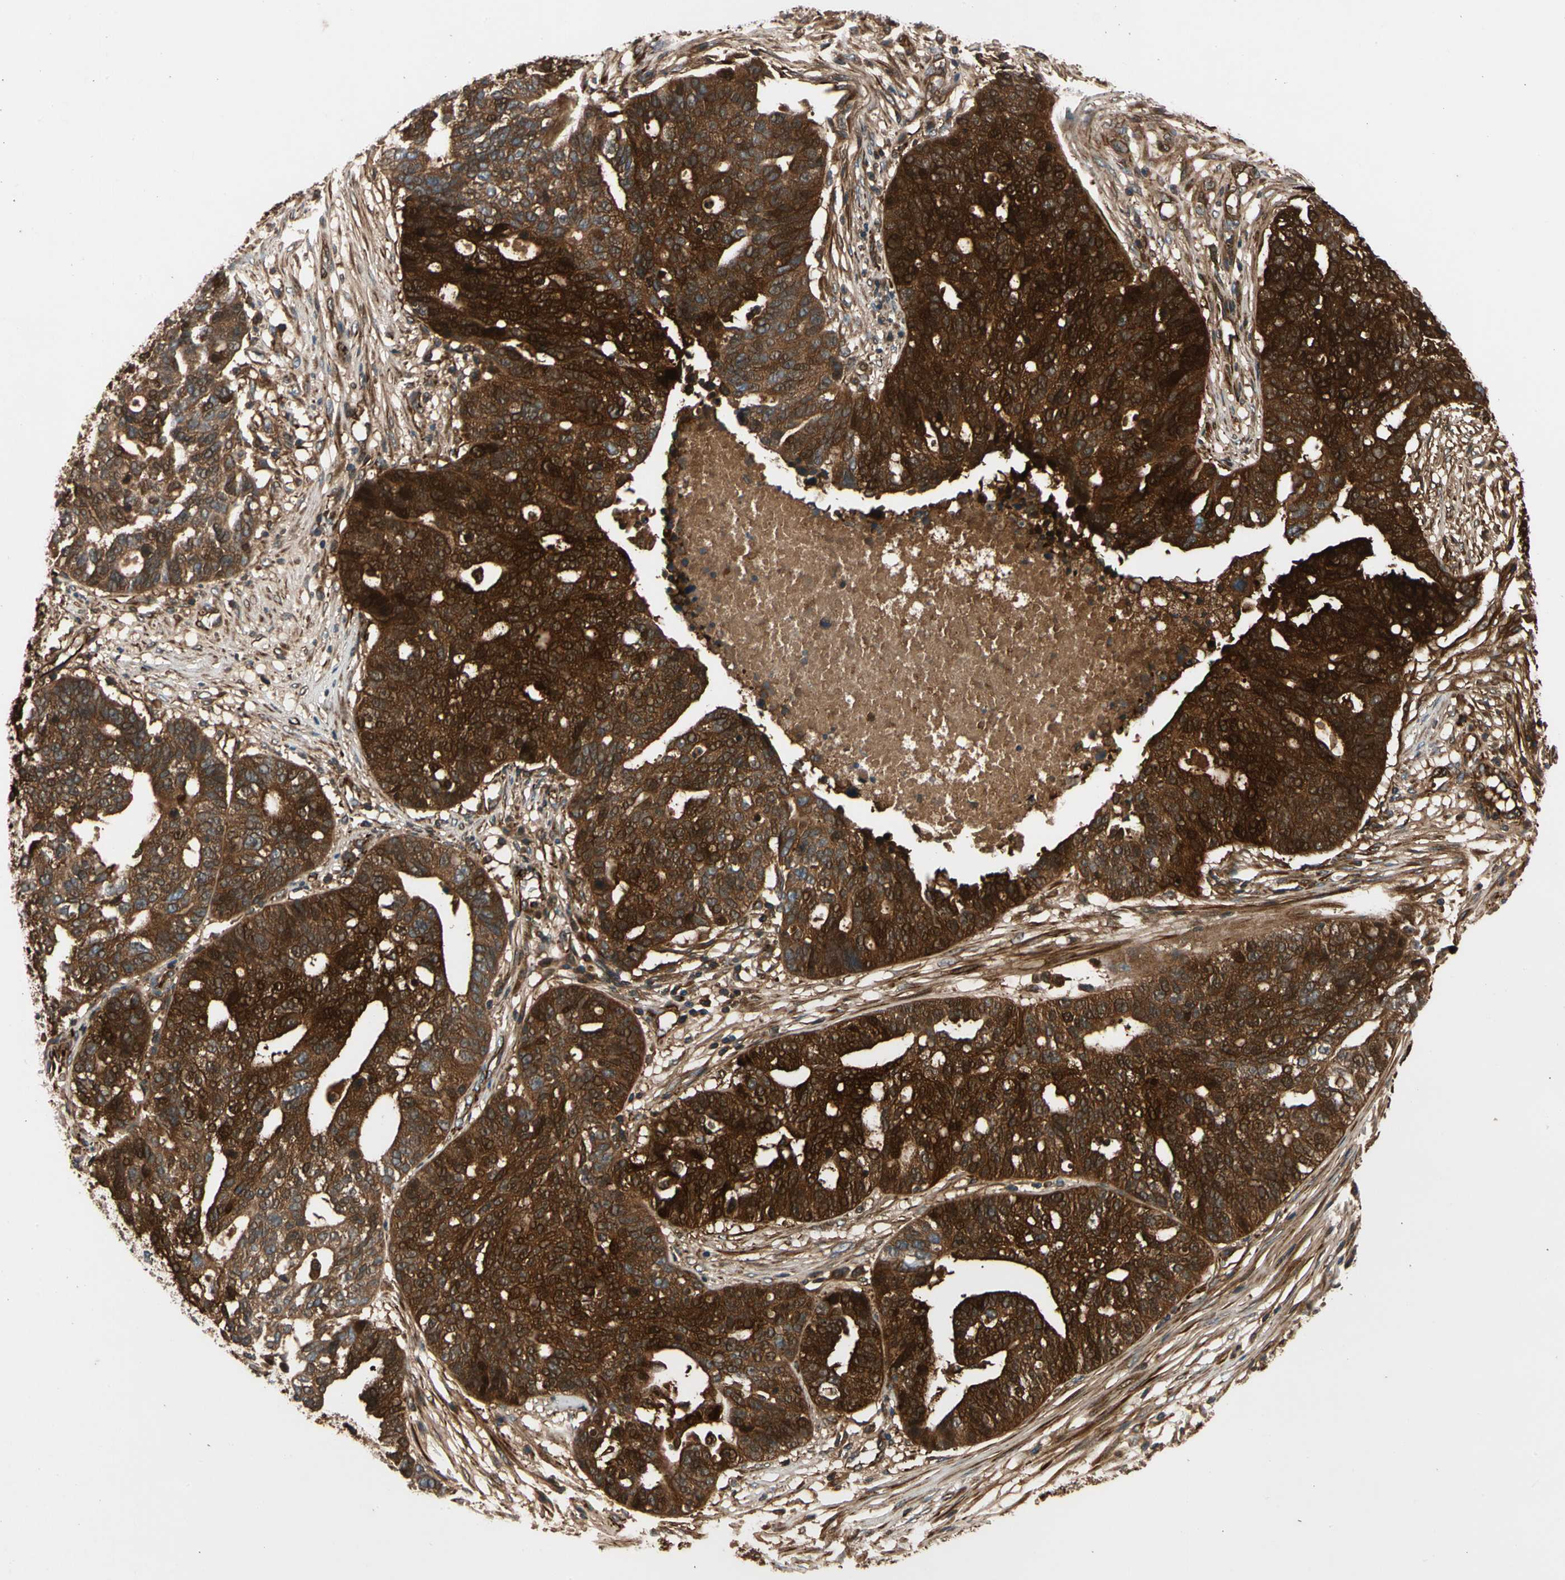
{"staining": {"intensity": "strong", "quantity": ">75%", "location": "cytoplasmic/membranous"}, "tissue": "ovarian cancer", "cell_type": "Tumor cells", "image_type": "cancer", "snomed": [{"axis": "morphology", "description": "Cystadenocarcinoma, serous, NOS"}, {"axis": "topography", "description": "Ovary"}], "caption": "The image reveals a brown stain indicating the presence of a protein in the cytoplasmic/membranous of tumor cells in ovarian cancer (serous cystadenocarcinoma).", "gene": "FGD6", "patient": {"sex": "female", "age": 59}}